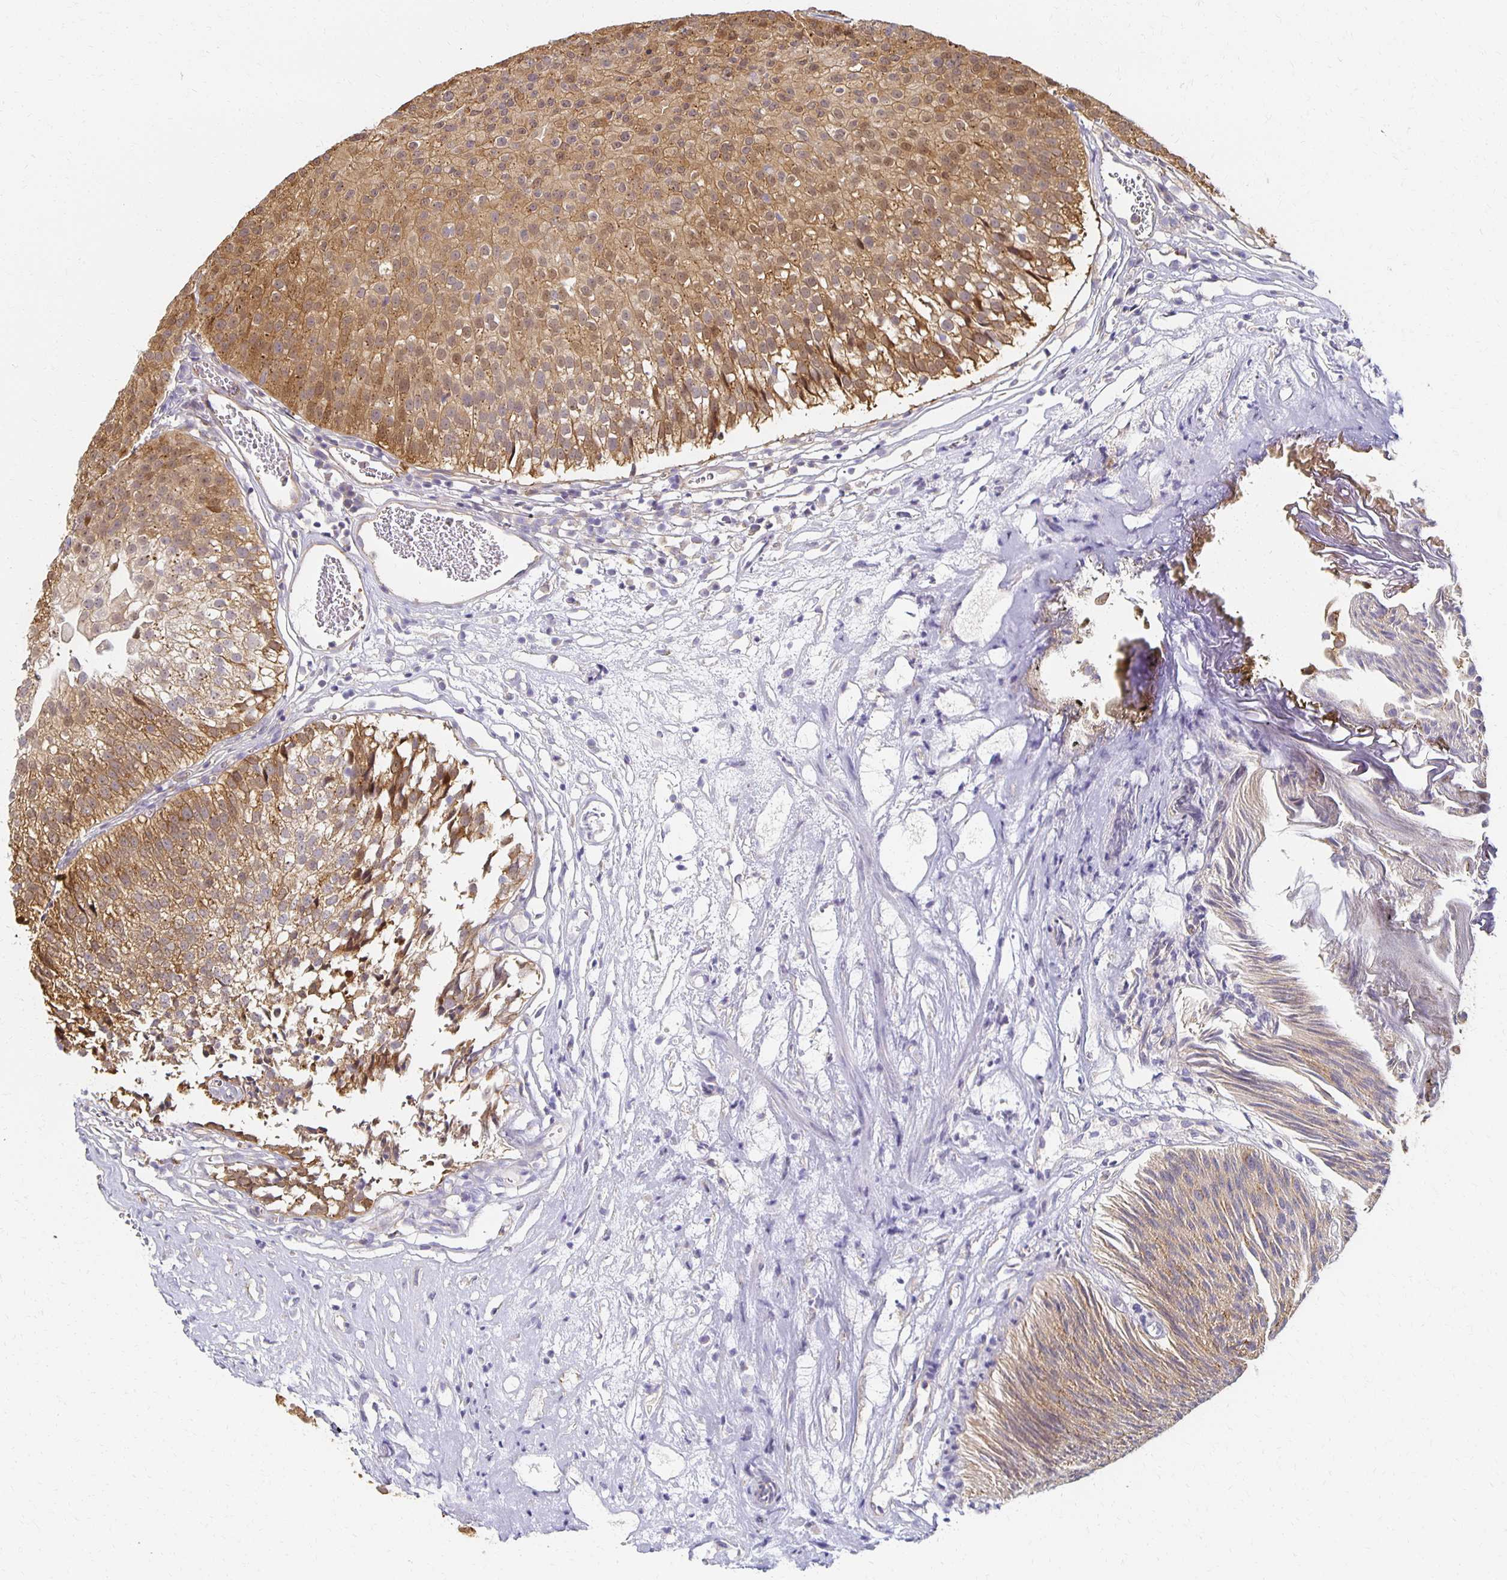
{"staining": {"intensity": "moderate", "quantity": ">75%", "location": "cytoplasmic/membranous,nuclear"}, "tissue": "urothelial cancer", "cell_type": "Tumor cells", "image_type": "cancer", "snomed": [{"axis": "morphology", "description": "Urothelial carcinoma, Low grade"}, {"axis": "topography", "description": "Urinary bladder"}], "caption": "Immunohistochemistry of human low-grade urothelial carcinoma displays medium levels of moderate cytoplasmic/membranous and nuclear positivity in approximately >75% of tumor cells. Using DAB (brown) and hematoxylin (blue) stains, captured at high magnification using brightfield microscopy.", "gene": "SORL1", "patient": {"sex": "male", "age": 80}}